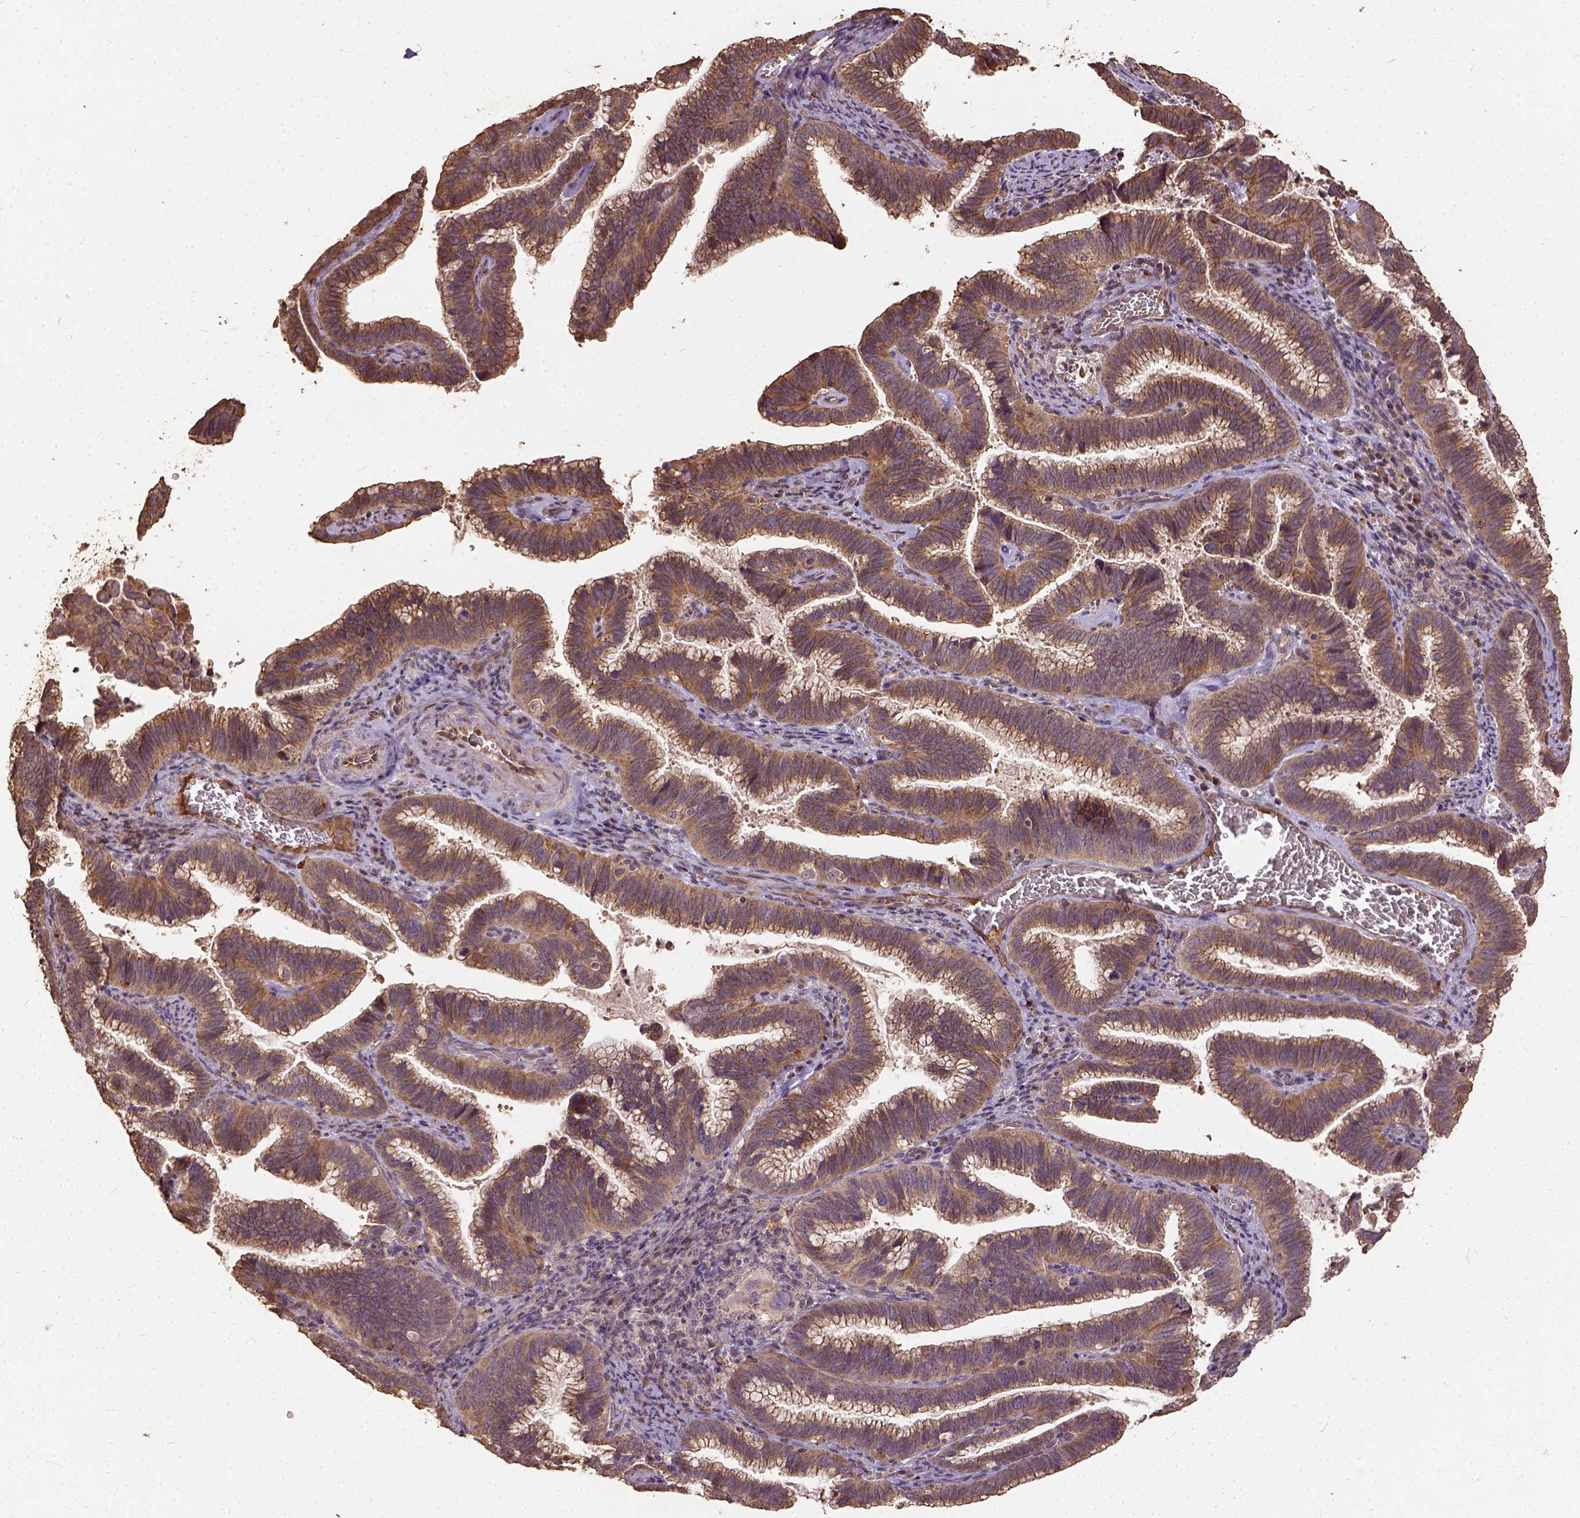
{"staining": {"intensity": "moderate", "quantity": ">75%", "location": "cytoplasmic/membranous"}, "tissue": "cervical cancer", "cell_type": "Tumor cells", "image_type": "cancer", "snomed": [{"axis": "morphology", "description": "Adenocarcinoma, NOS"}, {"axis": "topography", "description": "Cervix"}], "caption": "Protein staining displays moderate cytoplasmic/membranous staining in about >75% of tumor cells in cervical adenocarcinoma. Nuclei are stained in blue.", "gene": "ATP1B3", "patient": {"sex": "female", "age": 61}}